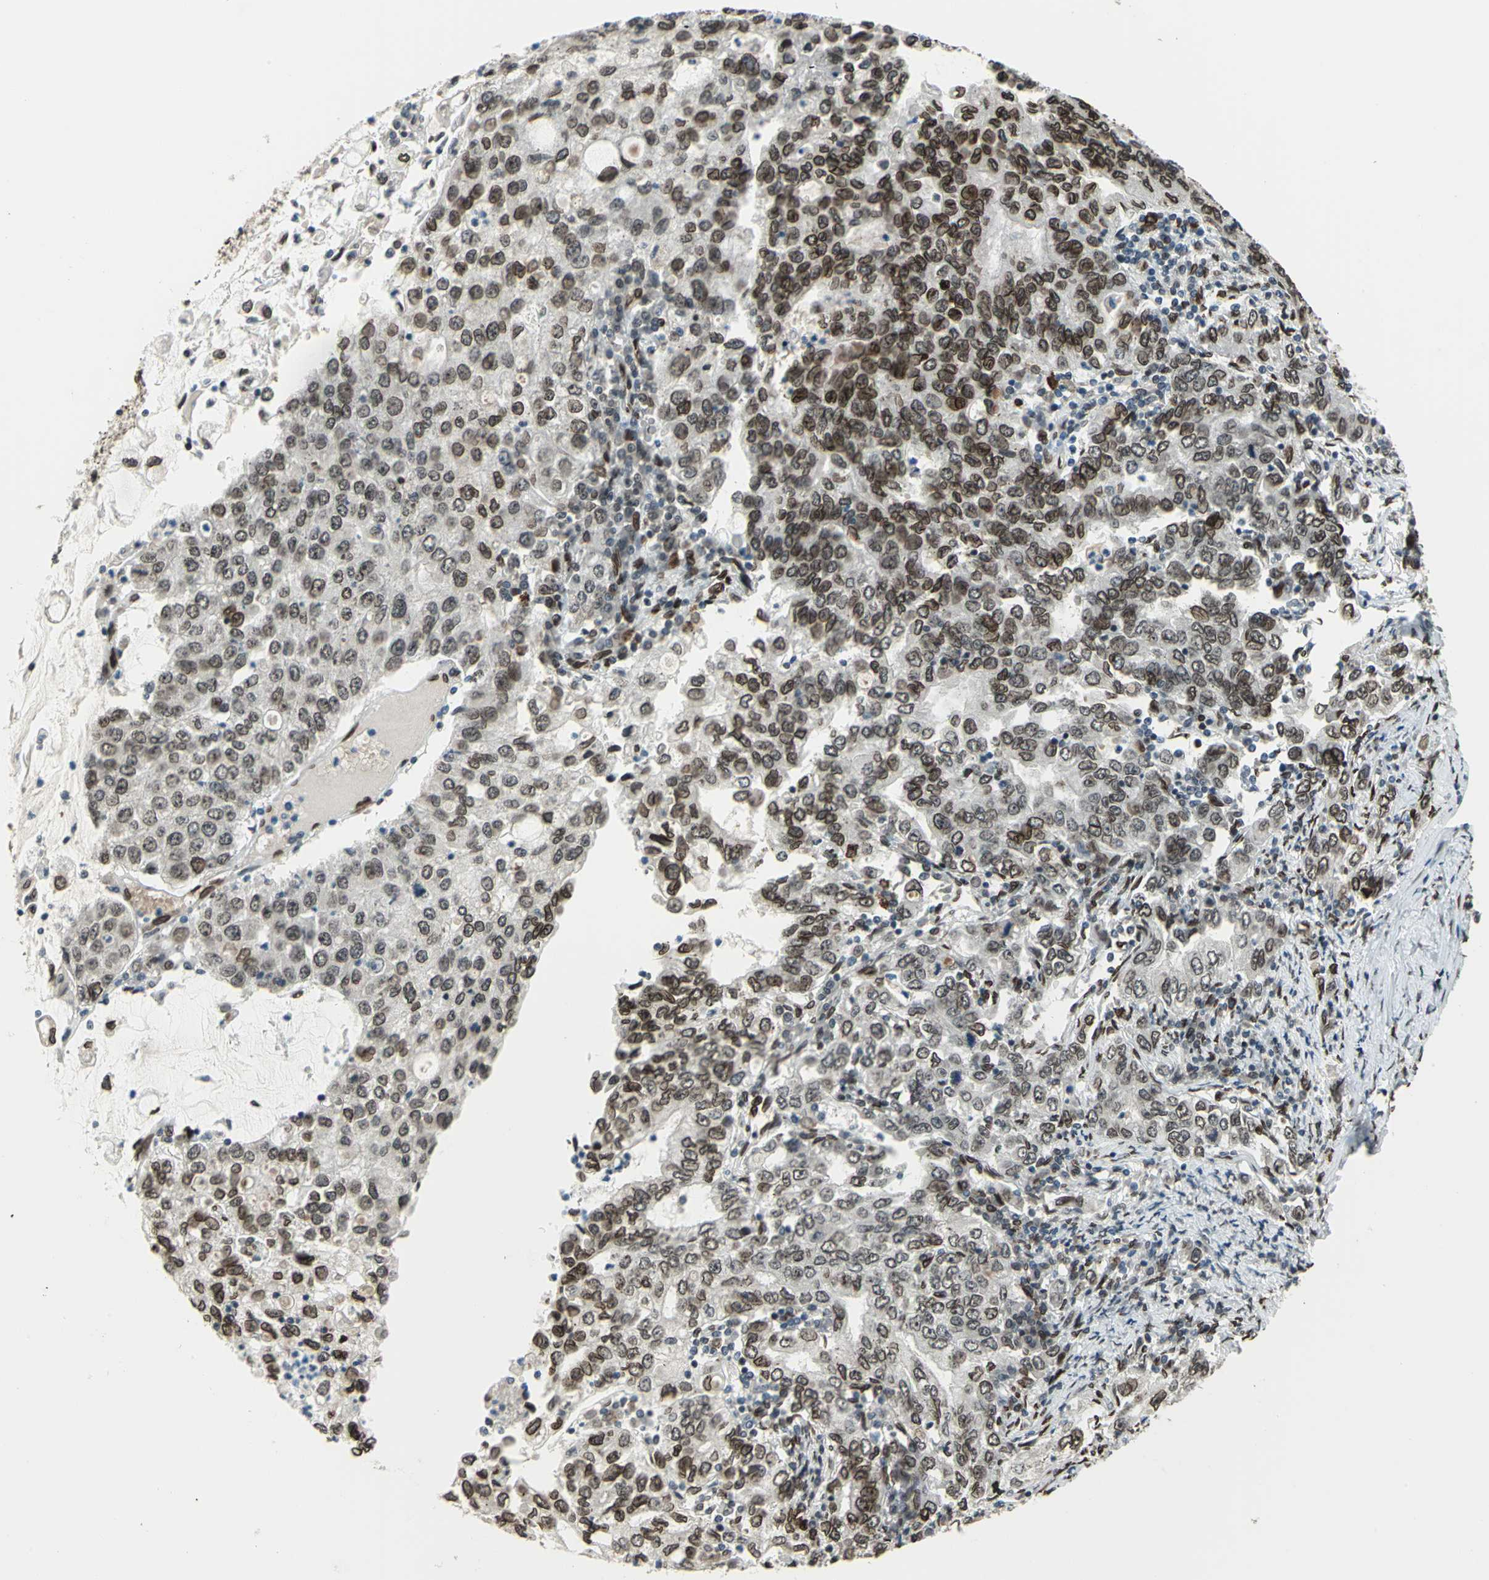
{"staining": {"intensity": "strong", "quantity": ">75%", "location": "cytoplasmic/membranous,nuclear"}, "tissue": "stomach cancer", "cell_type": "Tumor cells", "image_type": "cancer", "snomed": [{"axis": "morphology", "description": "Adenocarcinoma, NOS"}, {"axis": "topography", "description": "Stomach, lower"}], "caption": "DAB immunohistochemical staining of stomach adenocarcinoma demonstrates strong cytoplasmic/membranous and nuclear protein positivity in approximately >75% of tumor cells. The staining is performed using DAB (3,3'-diaminobenzidine) brown chromogen to label protein expression. The nuclei are counter-stained blue using hematoxylin.", "gene": "ISY1", "patient": {"sex": "female", "age": 72}}